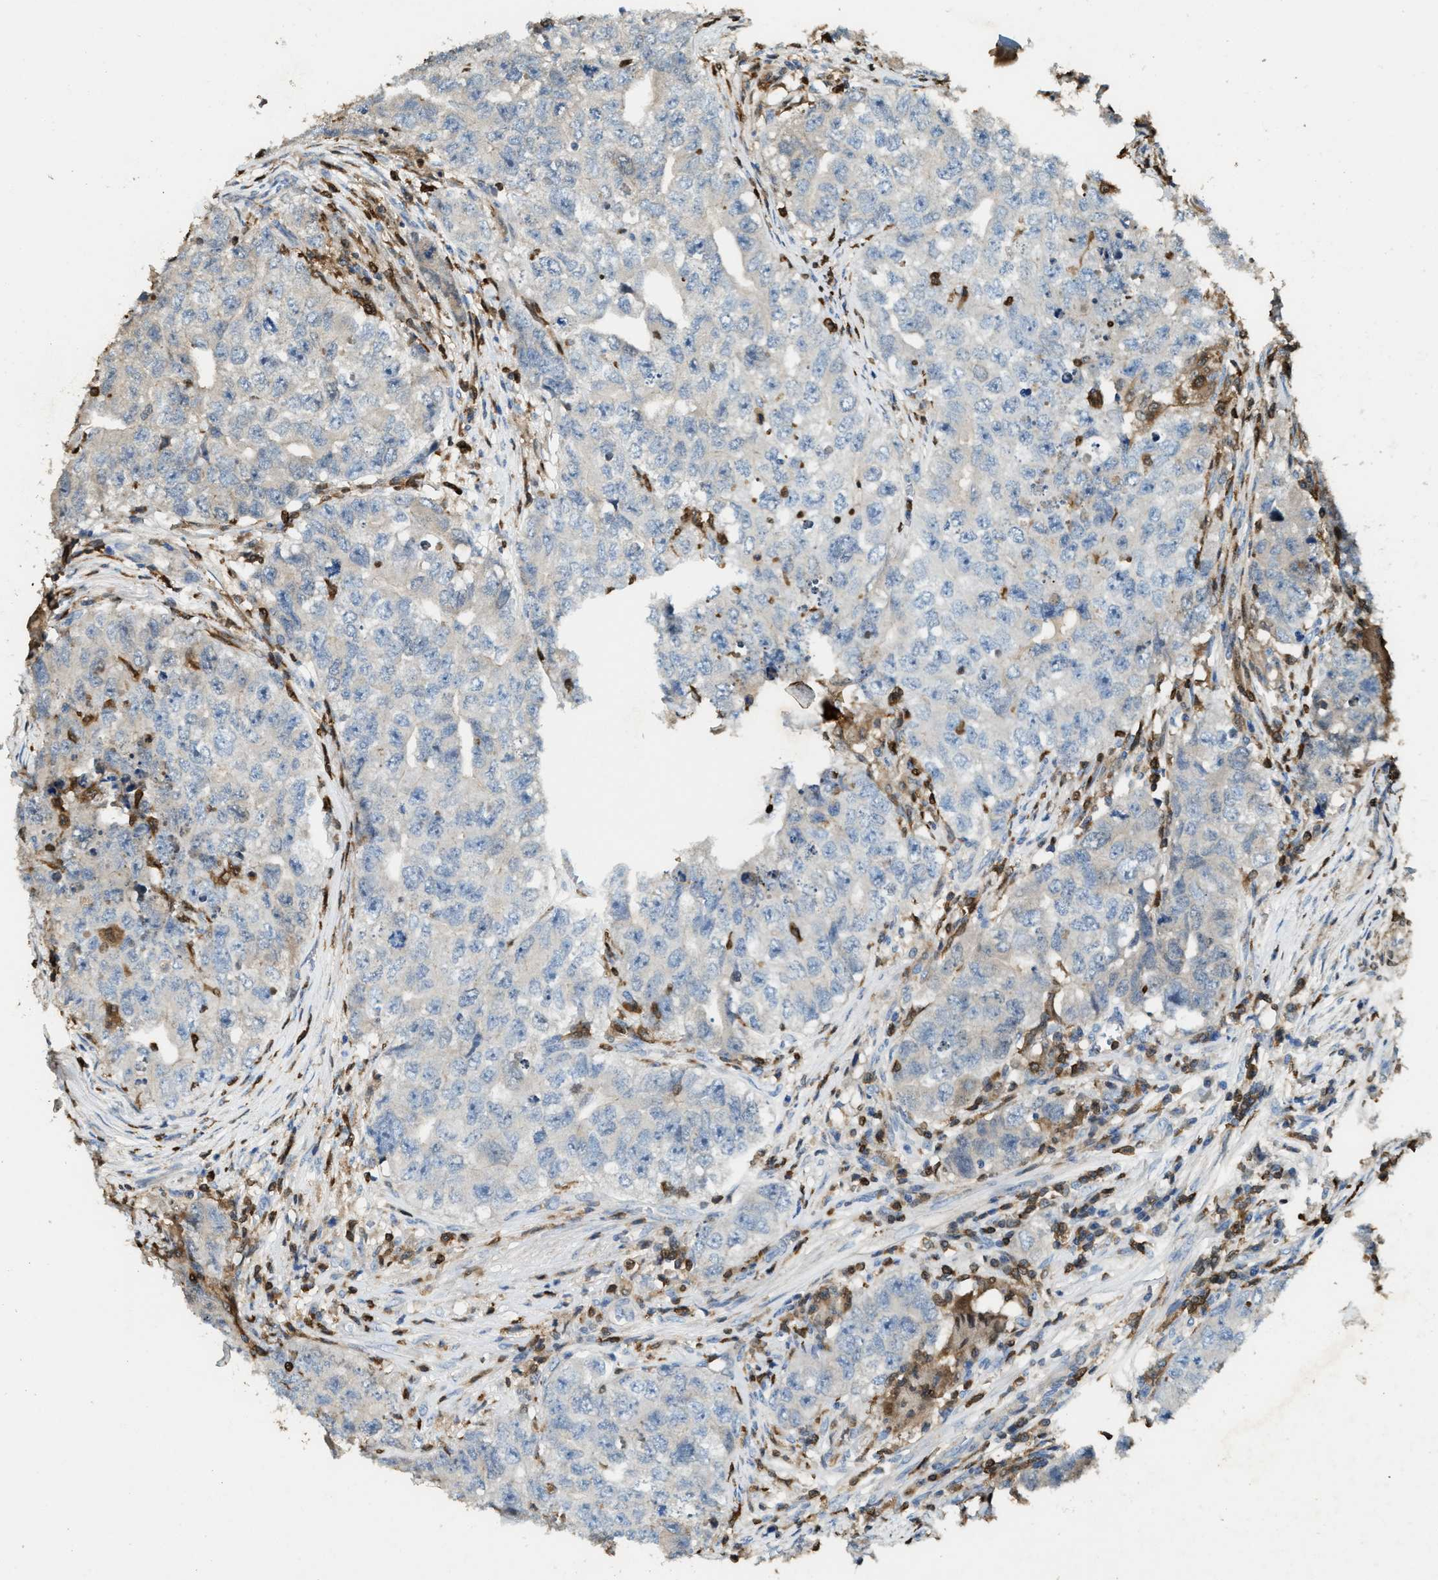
{"staining": {"intensity": "negative", "quantity": "none", "location": "none"}, "tissue": "testis cancer", "cell_type": "Tumor cells", "image_type": "cancer", "snomed": [{"axis": "morphology", "description": "Seminoma, NOS"}, {"axis": "morphology", "description": "Carcinoma, Embryonal, NOS"}, {"axis": "topography", "description": "Testis"}], "caption": "Image shows no significant protein staining in tumor cells of testis cancer.", "gene": "SERPINB5", "patient": {"sex": "male", "age": 43}}